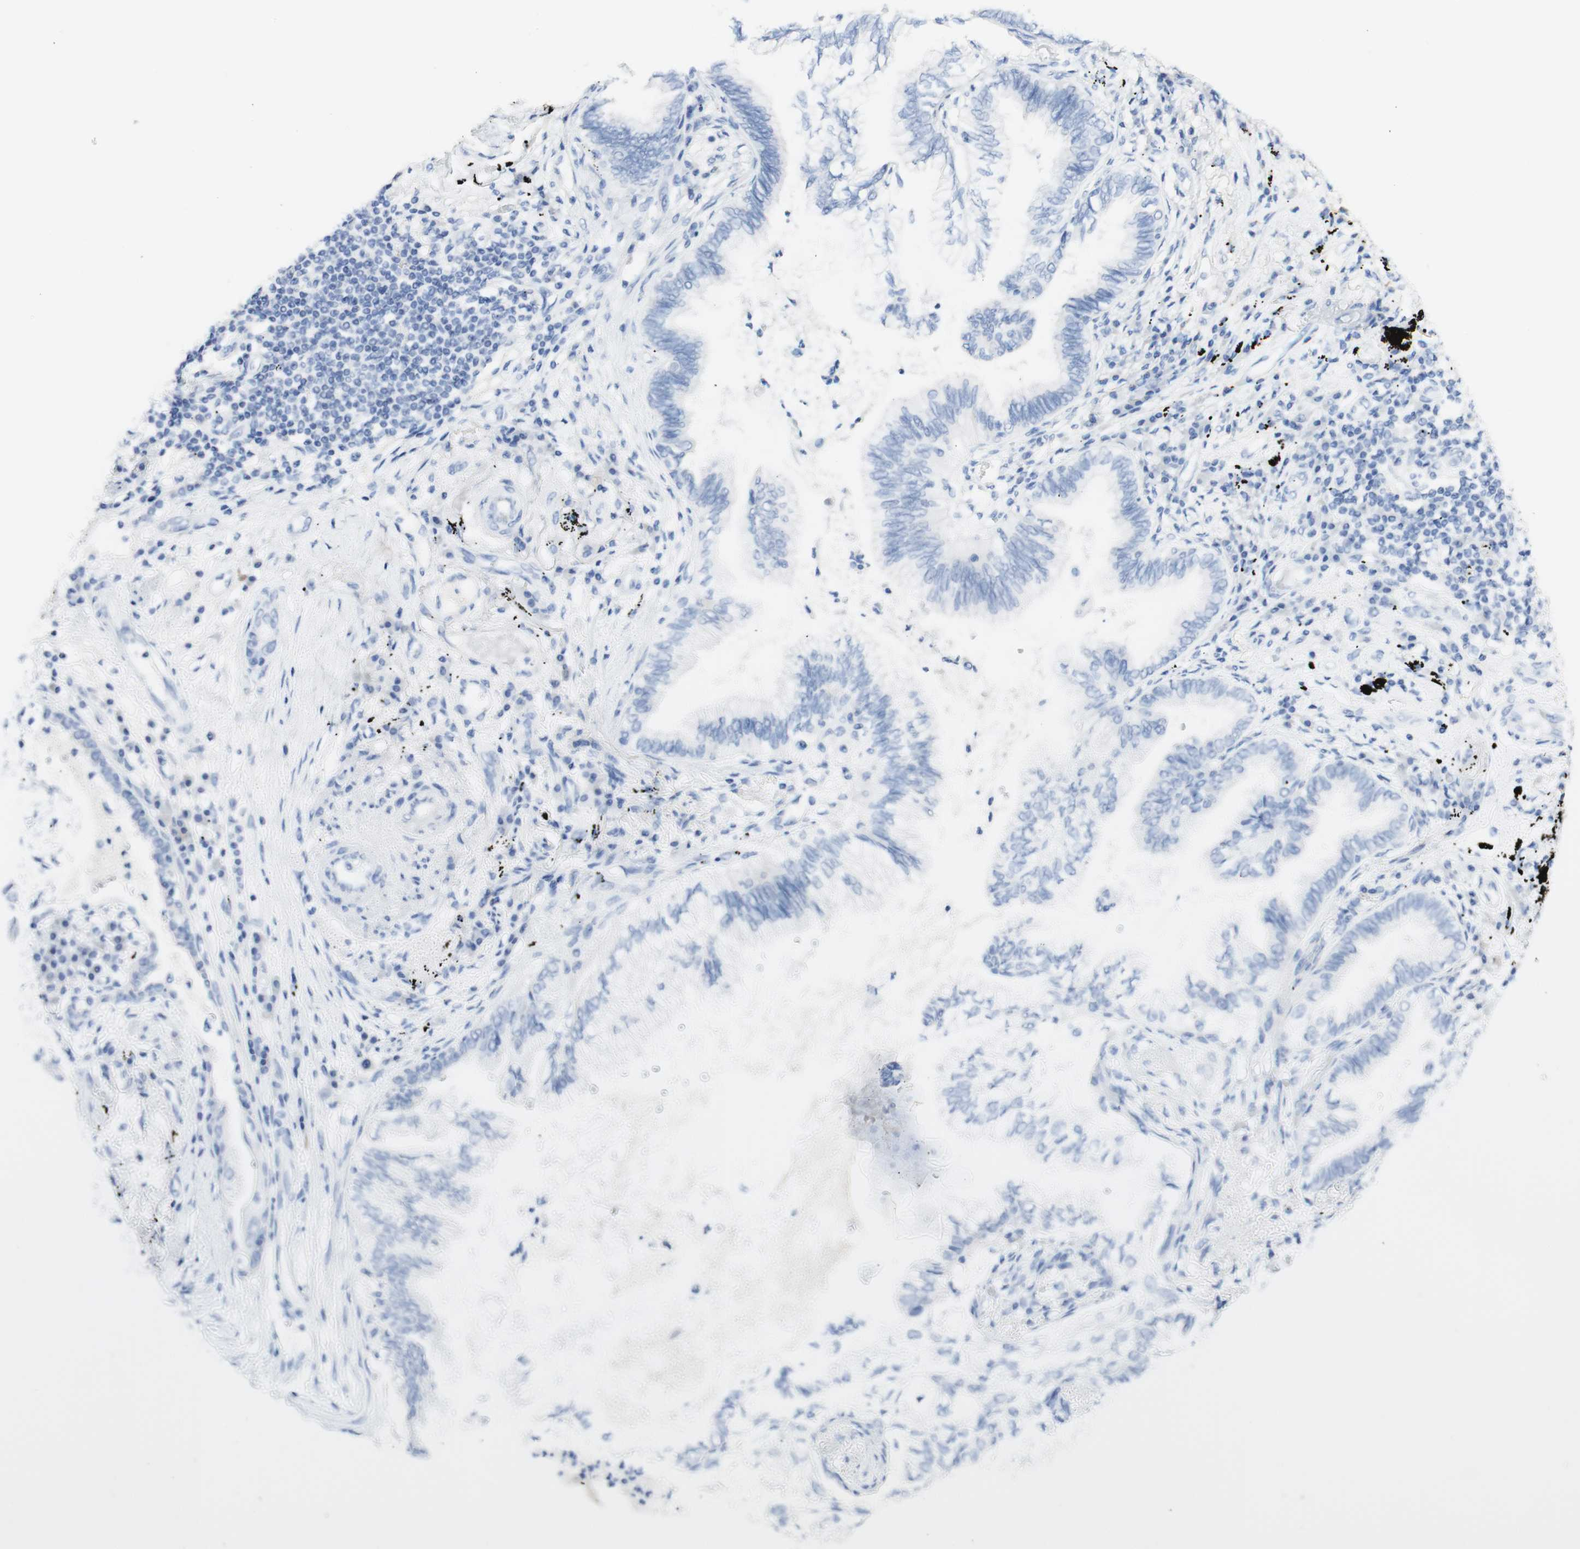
{"staining": {"intensity": "negative", "quantity": "none", "location": "none"}, "tissue": "lung cancer", "cell_type": "Tumor cells", "image_type": "cancer", "snomed": [{"axis": "morphology", "description": "Normal tissue, NOS"}, {"axis": "morphology", "description": "Adenocarcinoma, NOS"}, {"axis": "topography", "description": "Bronchus"}, {"axis": "topography", "description": "Lung"}], "caption": "A high-resolution histopathology image shows immunohistochemistry staining of lung adenocarcinoma, which shows no significant staining in tumor cells. (DAB immunohistochemistry, high magnification).", "gene": "TPO", "patient": {"sex": "female", "age": 70}}